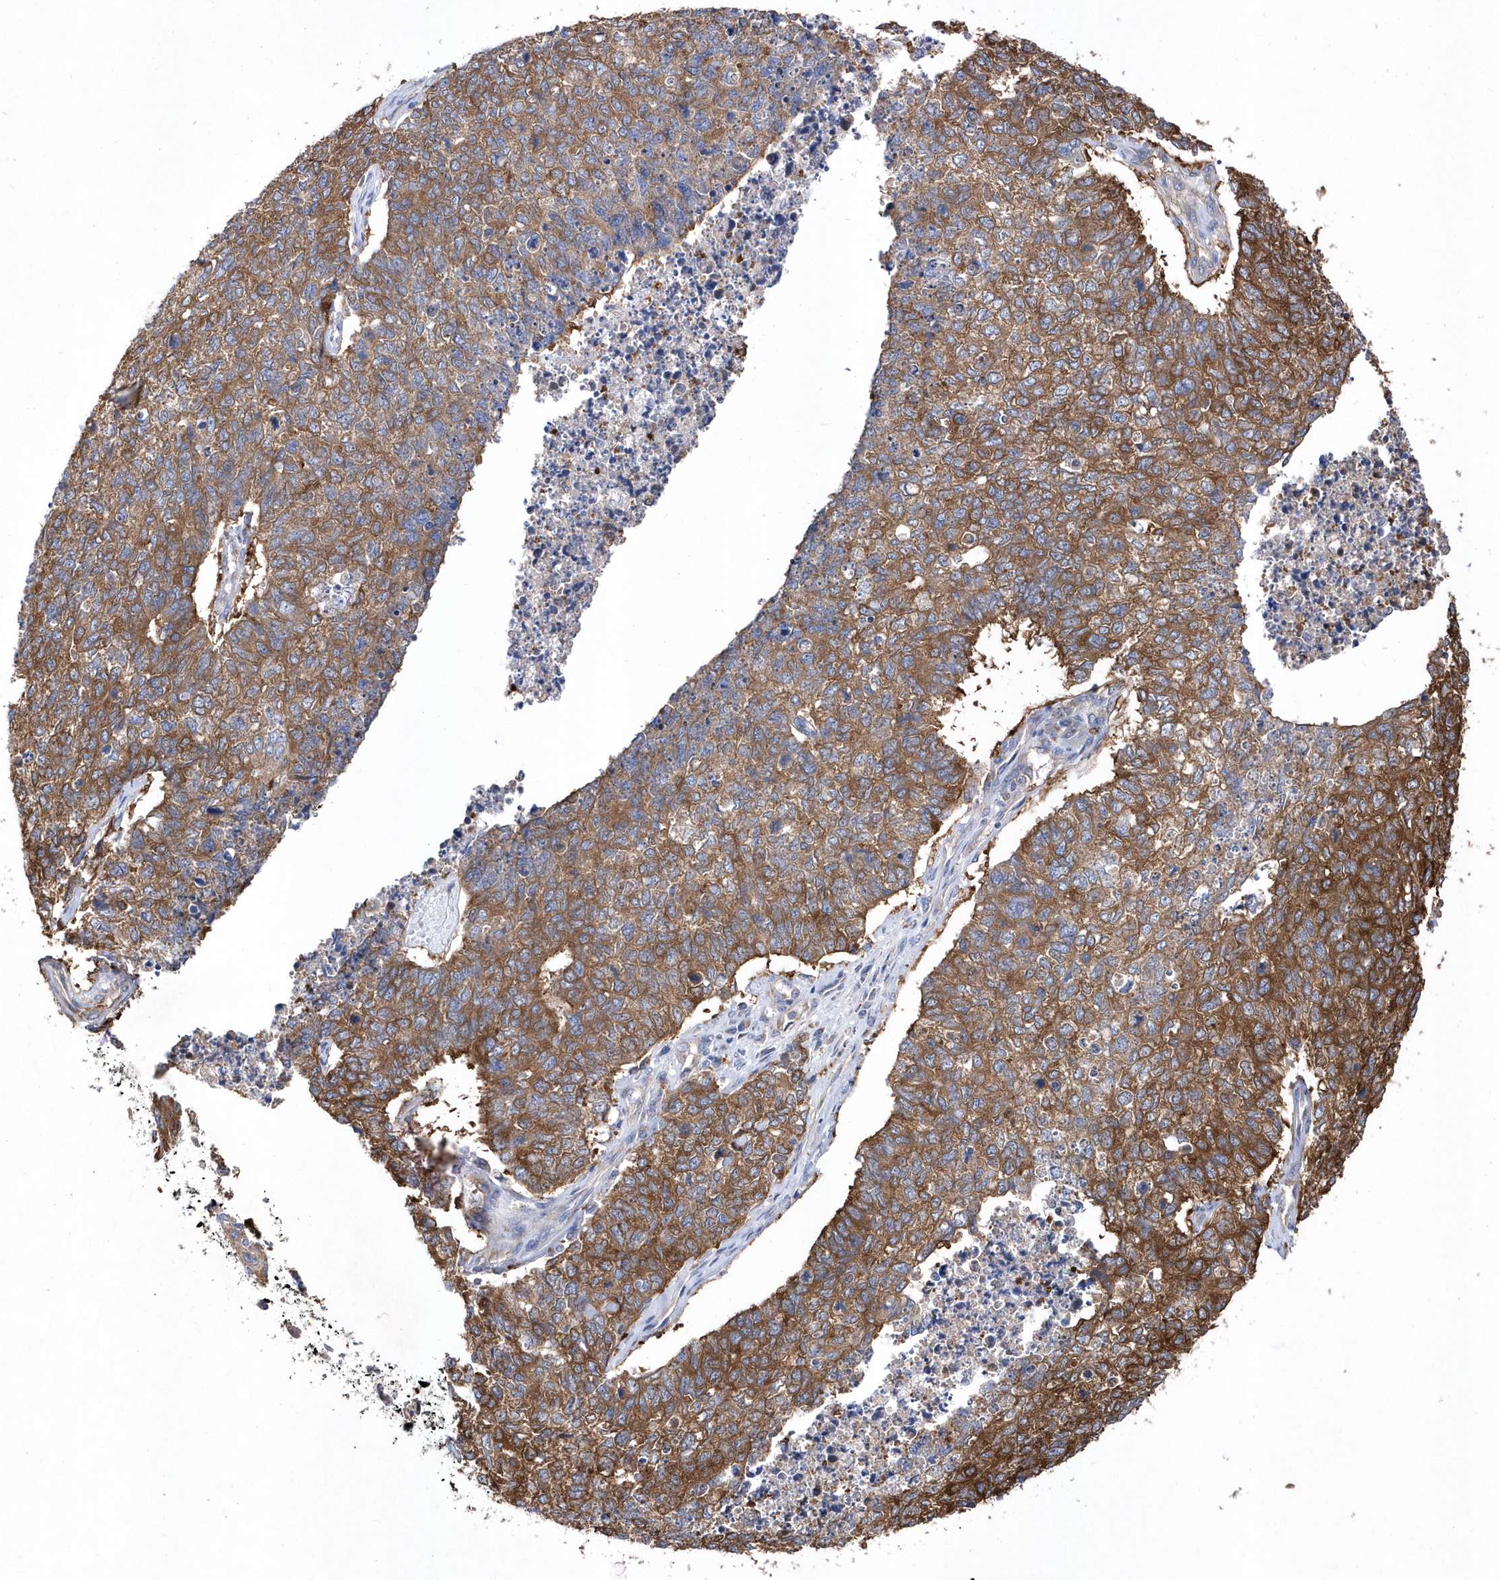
{"staining": {"intensity": "moderate", "quantity": ">75%", "location": "cytoplasmic/membranous"}, "tissue": "cervical cancer", "cell_type": "Tumor cells", "image_type": "cancer", "snomed": [{"axis": "morphology", "description": "Squamous cell carcinoma, NOS"}, {"axis": "topography", "description": "Cervix"}], "caption": "Protein staining demonstrates moderate cytoplasmic/membranous positivity in about >75% of tumor cells in cervical cancer (squamous cell carcinoma).", "gene": "JKAMP", "patient": {"sex": "female", "age": 63}}